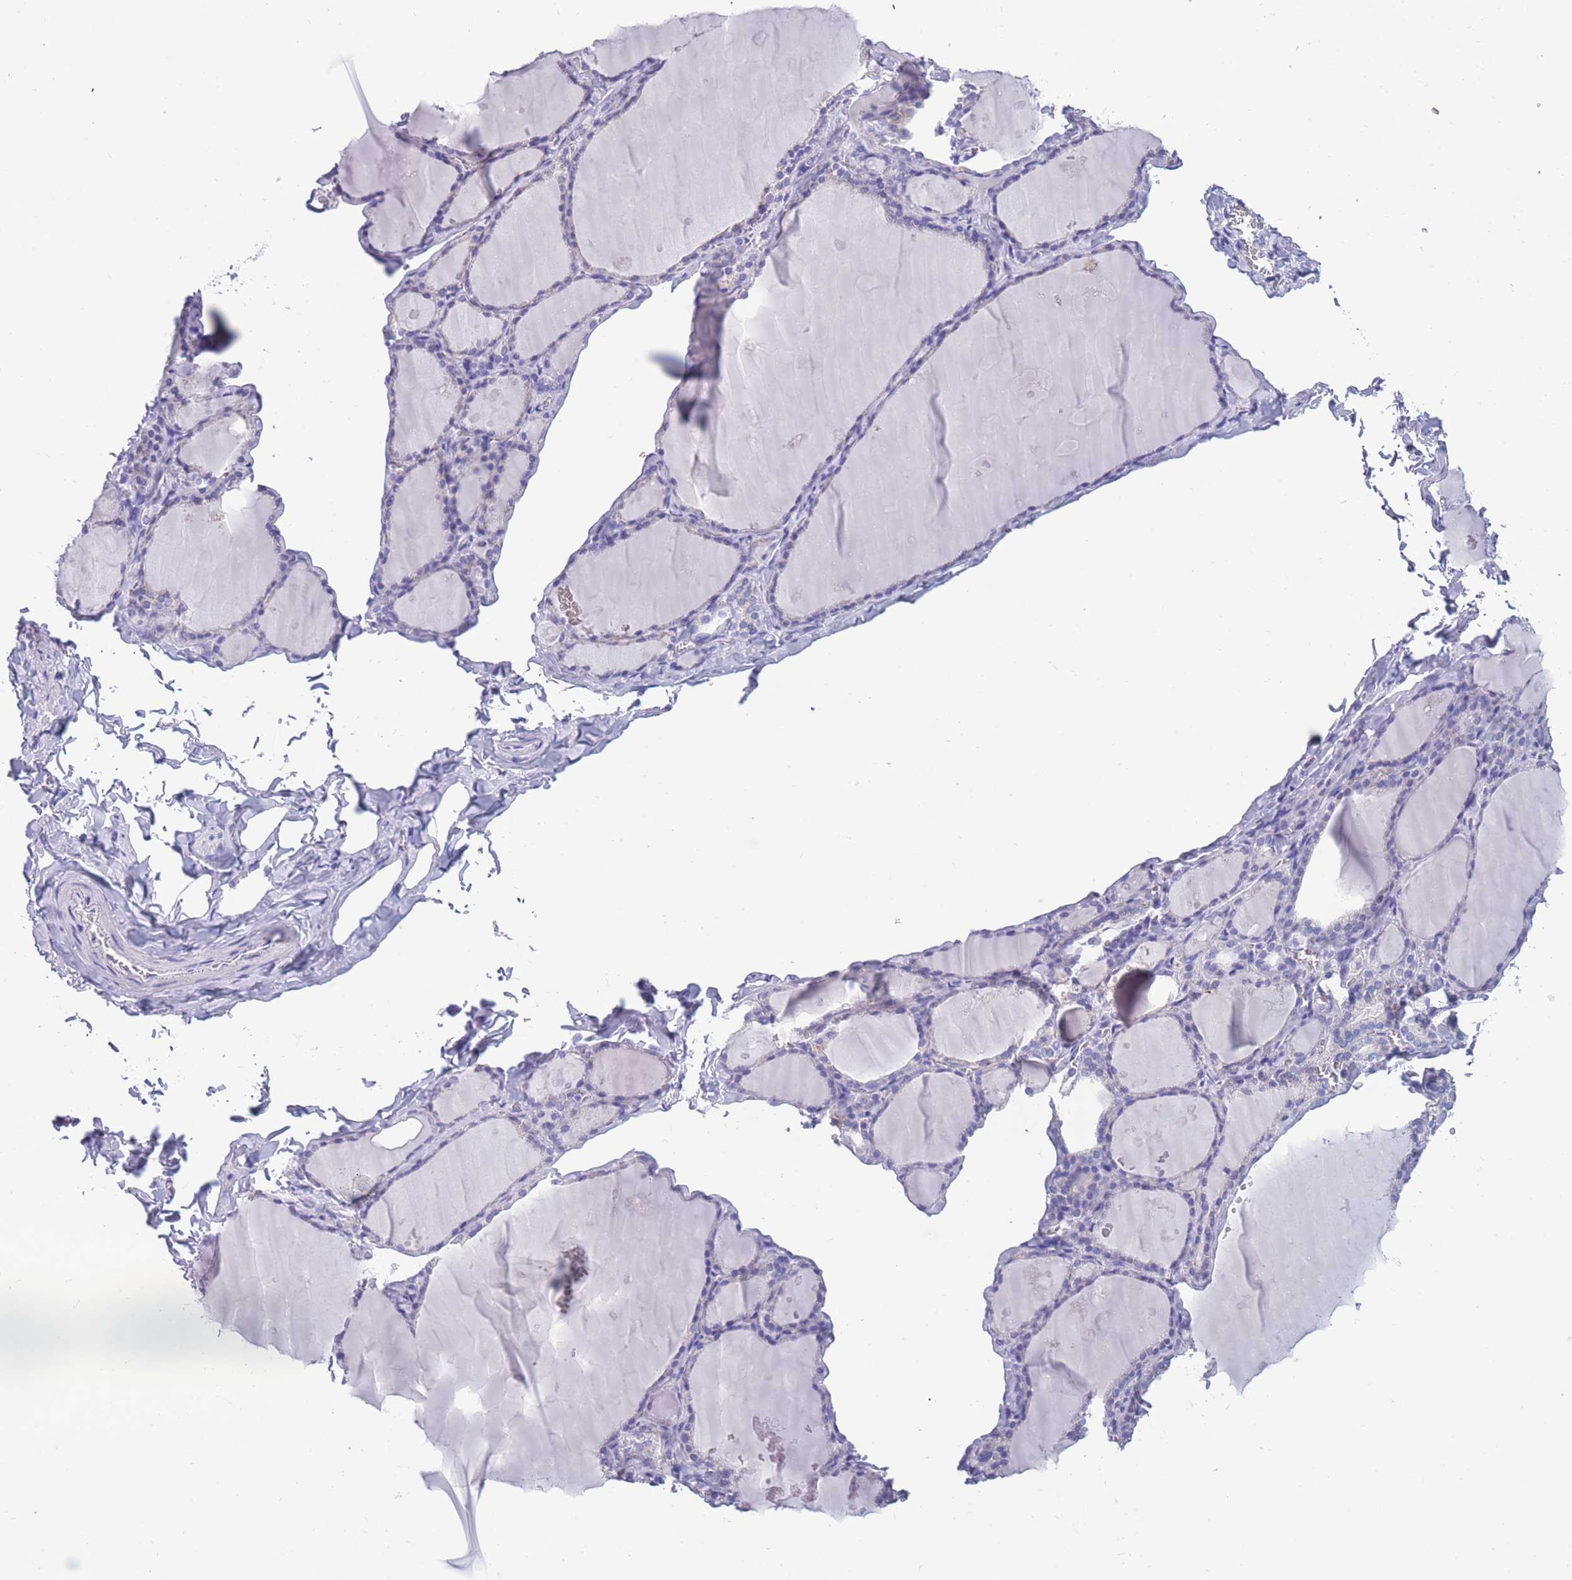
{"staining": {"intensity": "moderate", "quantity": "<25%", "location": "cytoplasmic/membranous"}, "tissue": "thyroid gland", "cell_type": "Glandular cells", "image_type": "normal", "snomed": [{"axis": "morphology", "description": "Normal tissue, NOS"}, {"axis": "topography", "description": "Thyroid gland"}], "caption": "High-magnification brightfield microscopy of unremarkable thyroid gland stained with DAB (brown) and counterstained with hematoxylin (blue). glandular cells exhibit moderate cytoplasmic/membranous positivity is present in approximately<25% of cells.", "gene": "INTS2", "patient": {"sex": "male", "age": 56}}